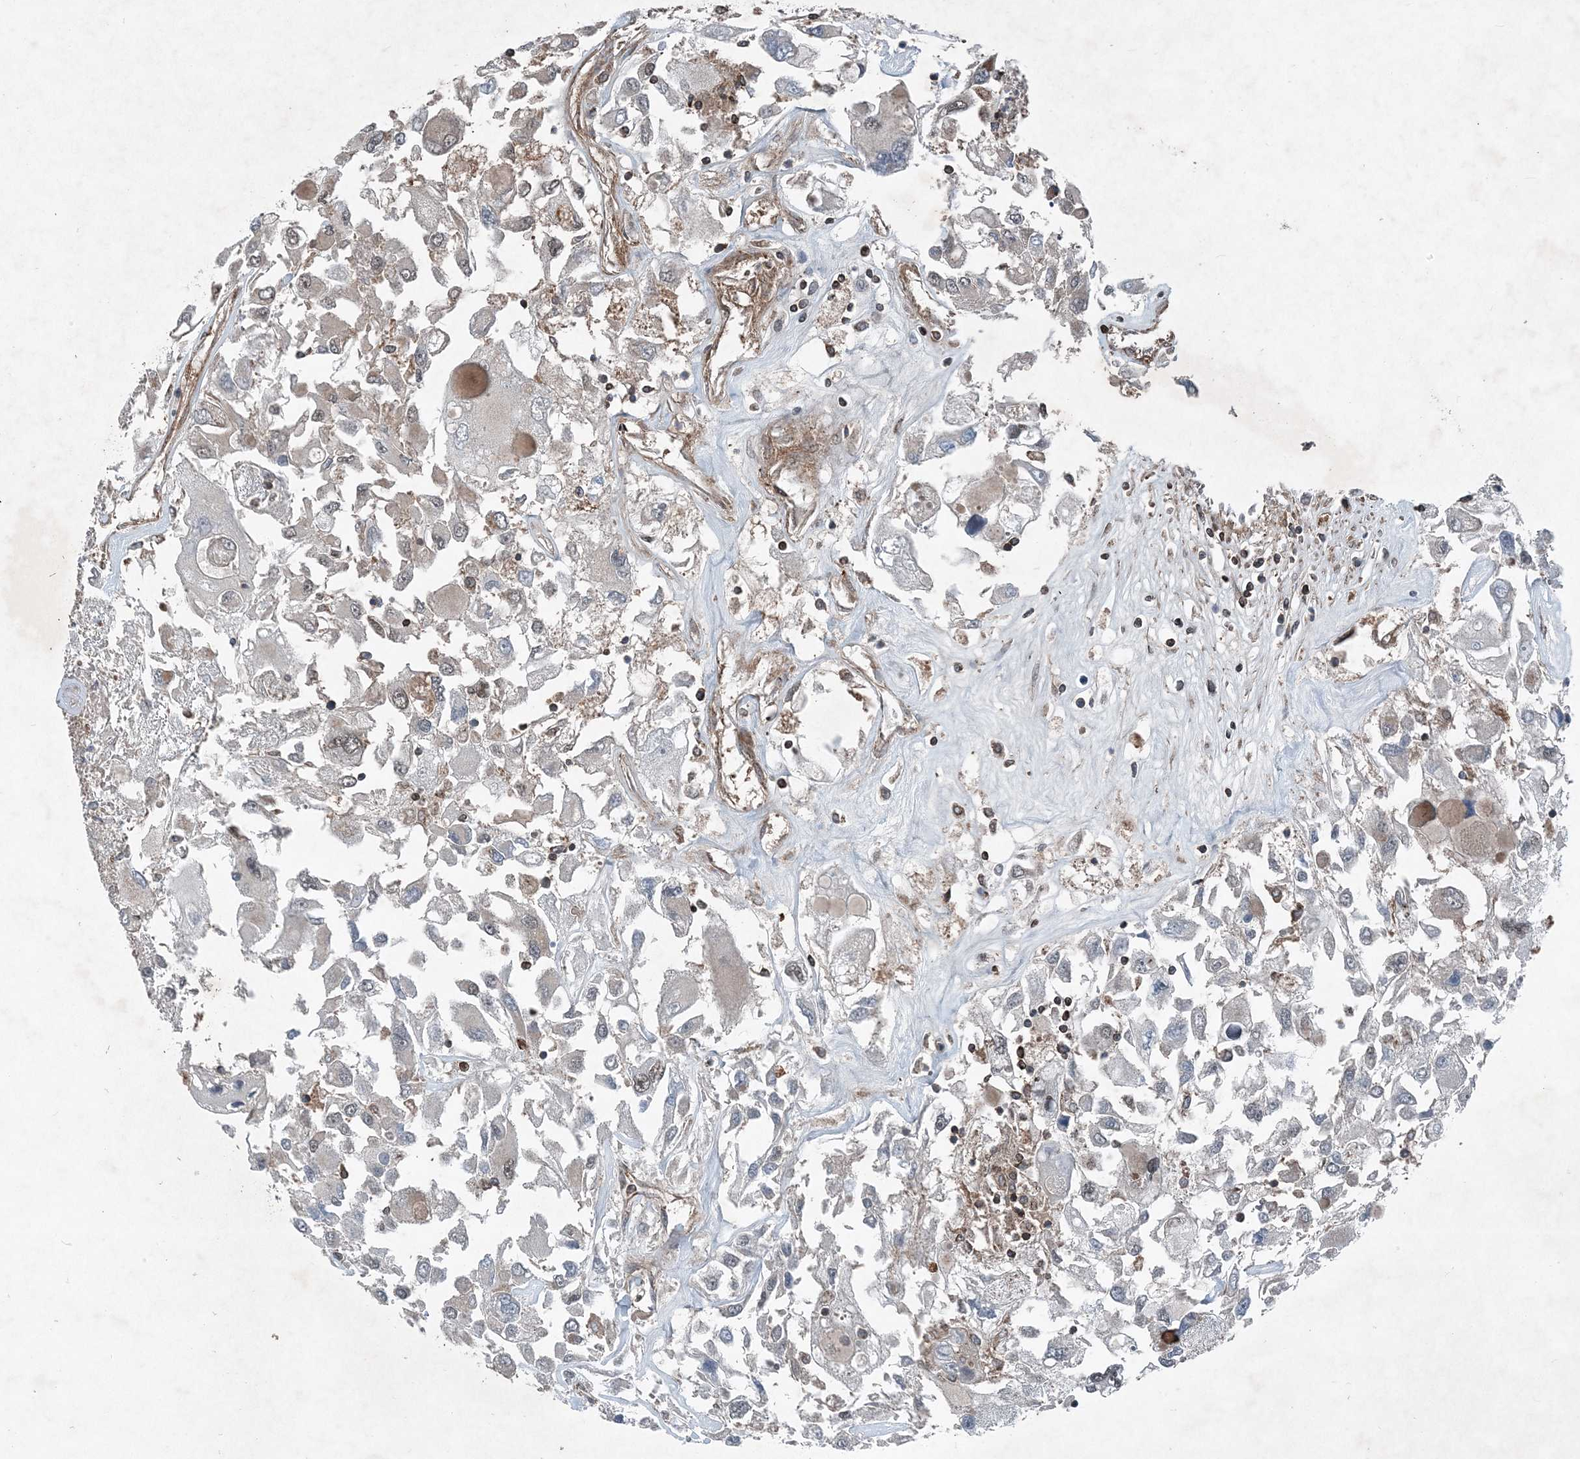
{"staining": {"intensity": "negative", "quantity": "none", "location": "none"}, "tissue": "renal cancer", "cell_type": "Tumor cells", "image_type": "cancer", "snomed": [{"axis": "morphology", "description": "Adenocarcinoma, NOS"}, {"axis": "topography", "description": "Kidney"}], "caption": "This is a photomicrograph of immunohistochemistry staining of adenocarcinoma (renal), which shows no positivity in tumor cells.", "gene": "NDUFA2", "patient": {"sex": "female", "age": 52}}